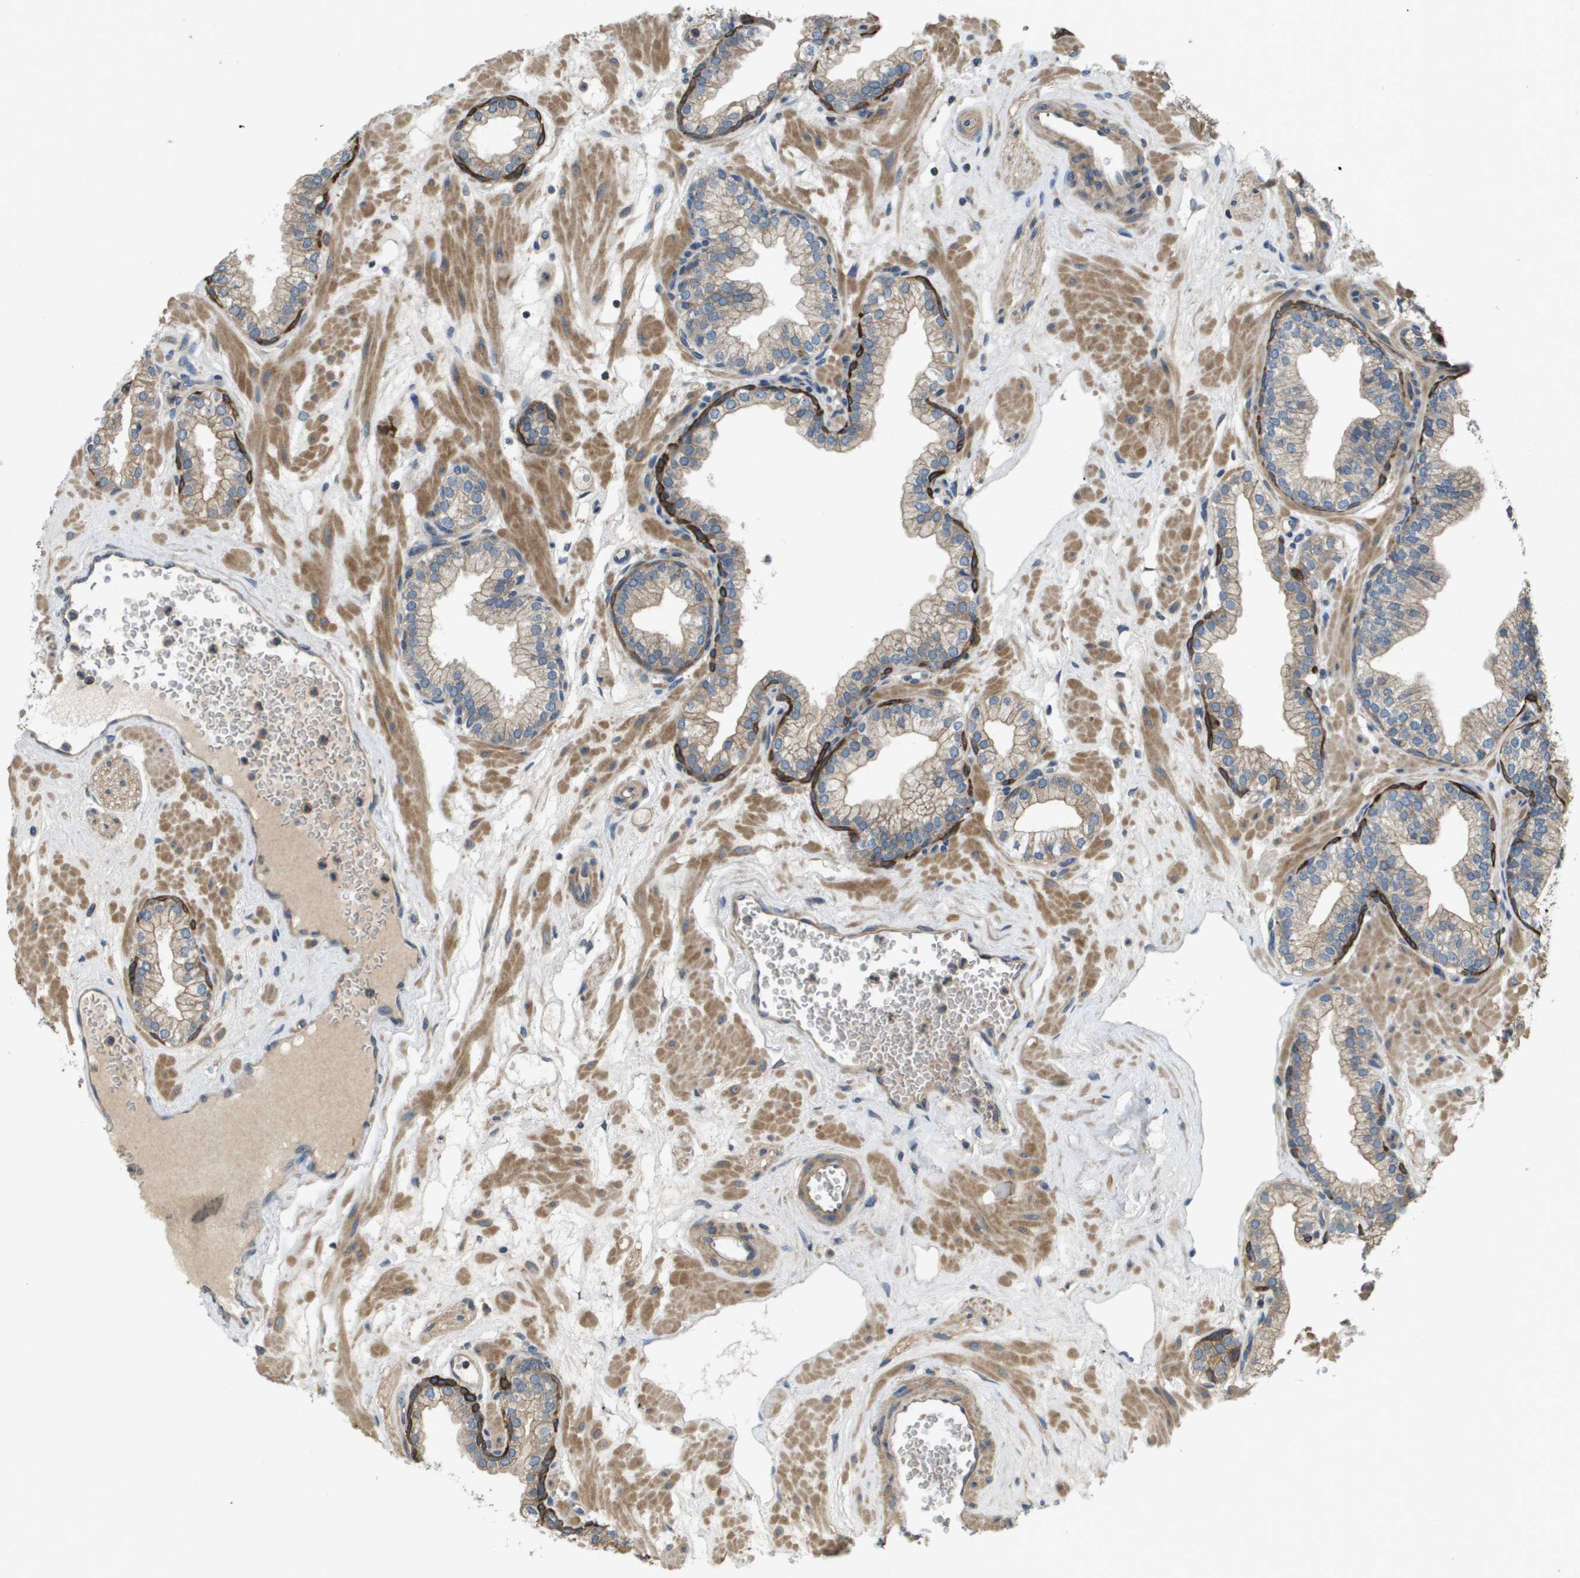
{"staining": {"intensity": "strong", "quantity": "<25%", "location": "cytoplasmic/membranous"}, "tissue": "prostate", "cell_type": "Glandular cells", "image_type": "normal", "snomed": [{"axis": "morphology", "description": "Normal tissue, NOS"}, {"axis": "morphology", "description": "Urothelial carcinoma, Low grade"}, {"axis": "topography", "description": "Urinary bladder"}, {"axis": "topography", "description": "Prostate"}], "caption": "Immunohistochemical staining of normal prostate exhibits medium levels of strong cytoplasmic/membranous staining in about <25% of glandular cells. The protein of interest is shown in brown color, while the nuclei are stained blue.", "gene": "KRT23", "patient": {"sex": "male", "age": 60}}